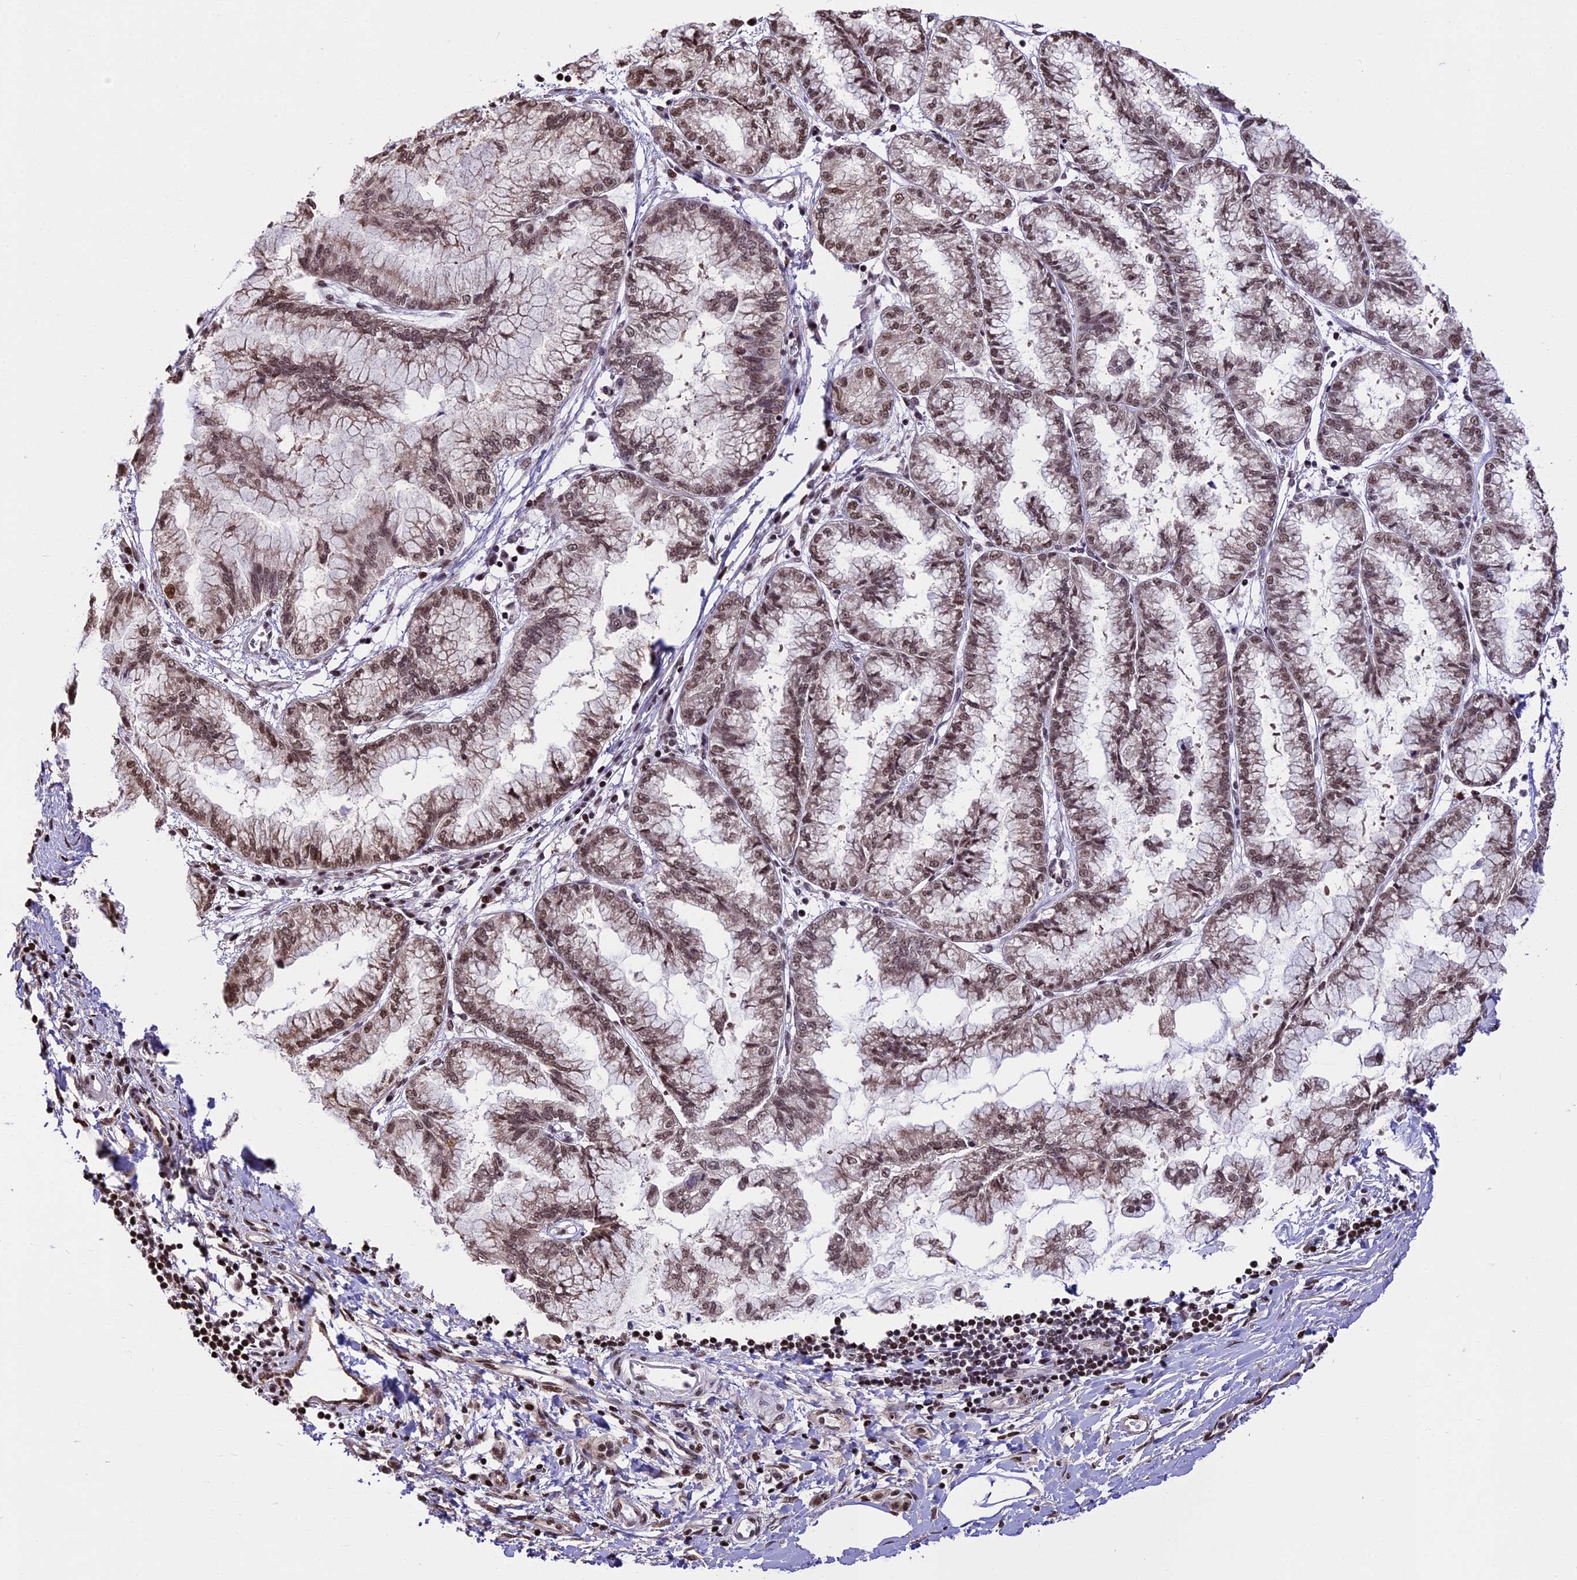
{"staining": {"intensity": "moderate", "quantity": ">75%", "location": "nuclear"}, "tissue": "pancreatic cancer", "cell_type": "Tumor cells", "image_type": "cancer", "snomed": [{"axis": "morphology", "description": "Adenocarcinoma, NOS"}, {"axis": "topography", "description": "Pancreas"}], "caption": "Protein expression analysis of human adenocarcinoma (pancreatic) reveals moderate nuclear positivity in about >75% of tumor cells. Immunohistochemistry stains the protein of interest in brown and the nuclei are stained blue.", "gene": "POLR3E", "patient": {"sex": "male", "age": 73}}